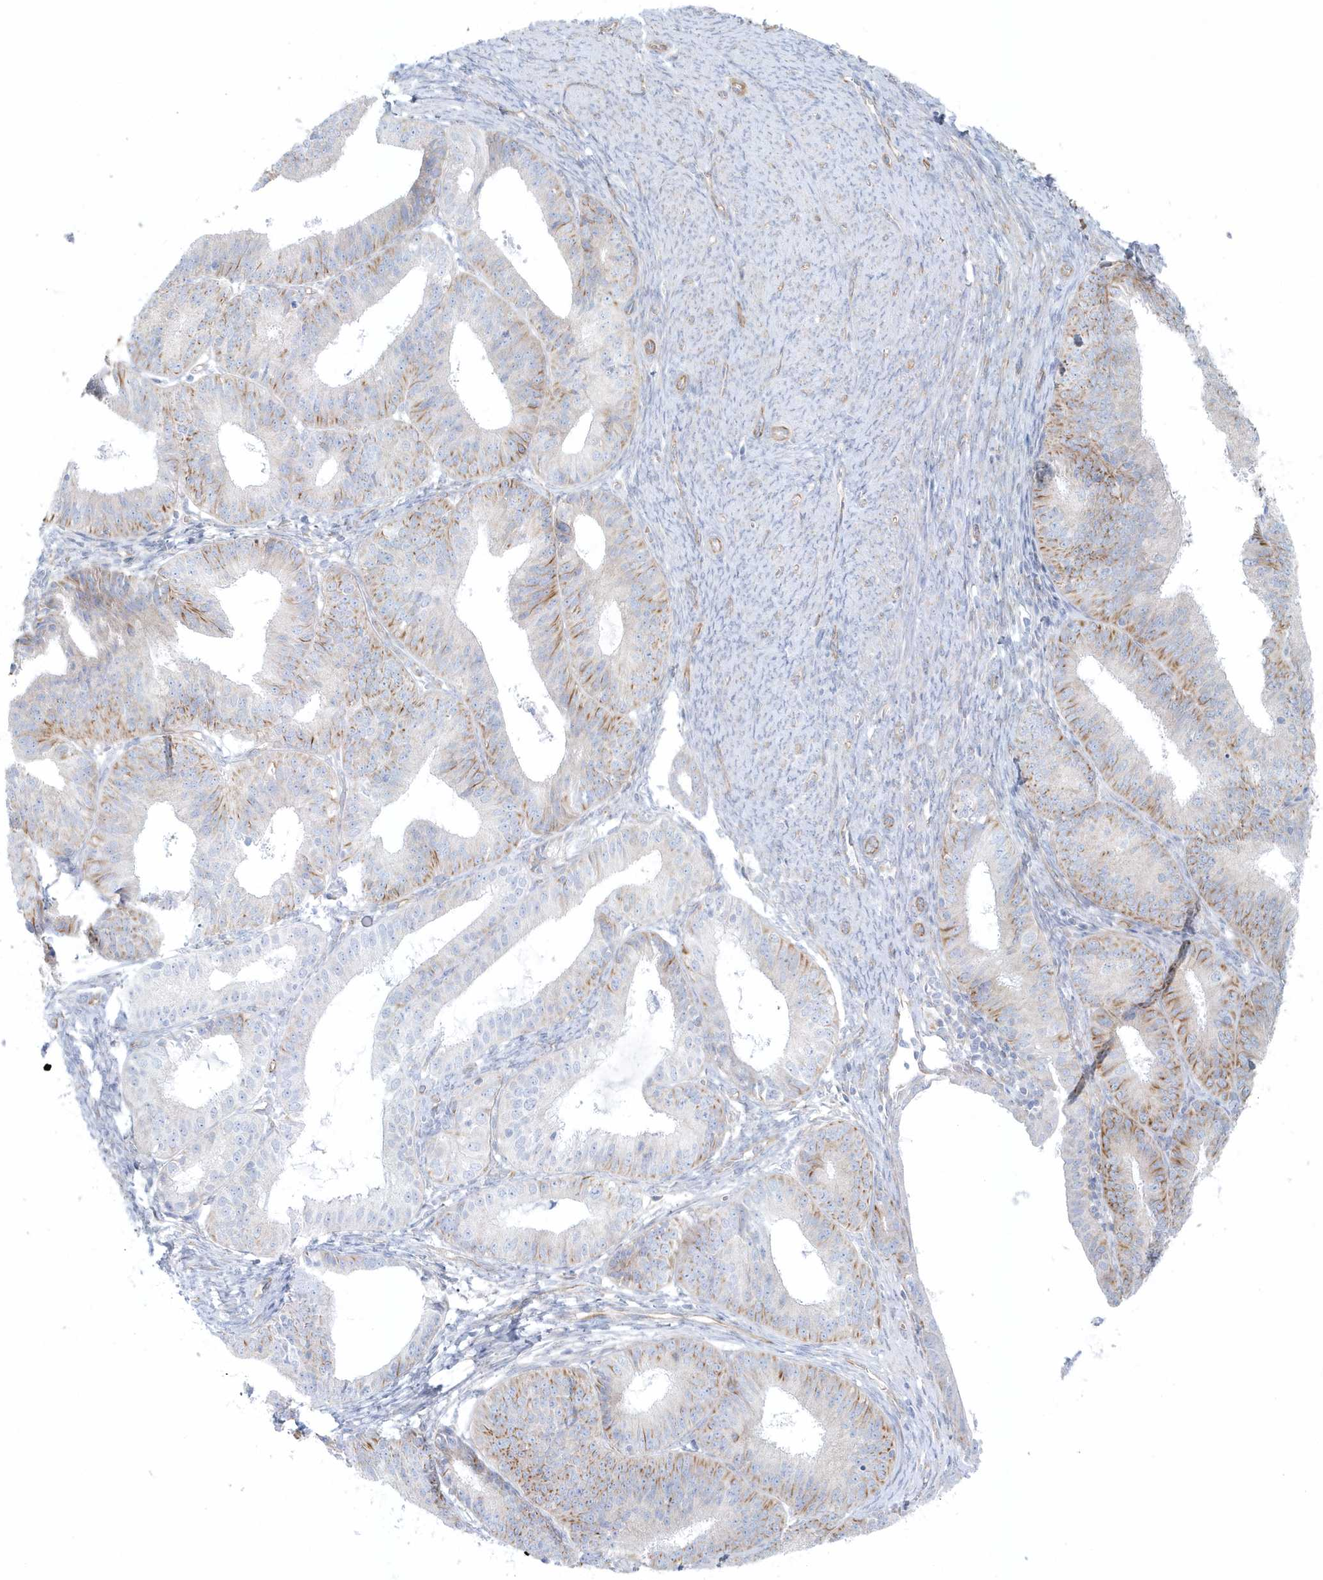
{"staining": {"intensity": "weak", "quantity": "<25%", "location": "cytoplasmic/membranous"}, "tissue": "endometrial cancer", "cell_type": "Tumor cells", "image_type": "cancer", "snomed": [{"axis": "morphology", "description": "Adenocarcinoma, NOS"}, {"axis": "topography", "description": "Endometrium"}], "caption": "The histopathology image exhibits no significant positivity in tumor cells of endometrial cancer.", "gene": "GPR152", "patient": {"sex": "female", "age": 51}}